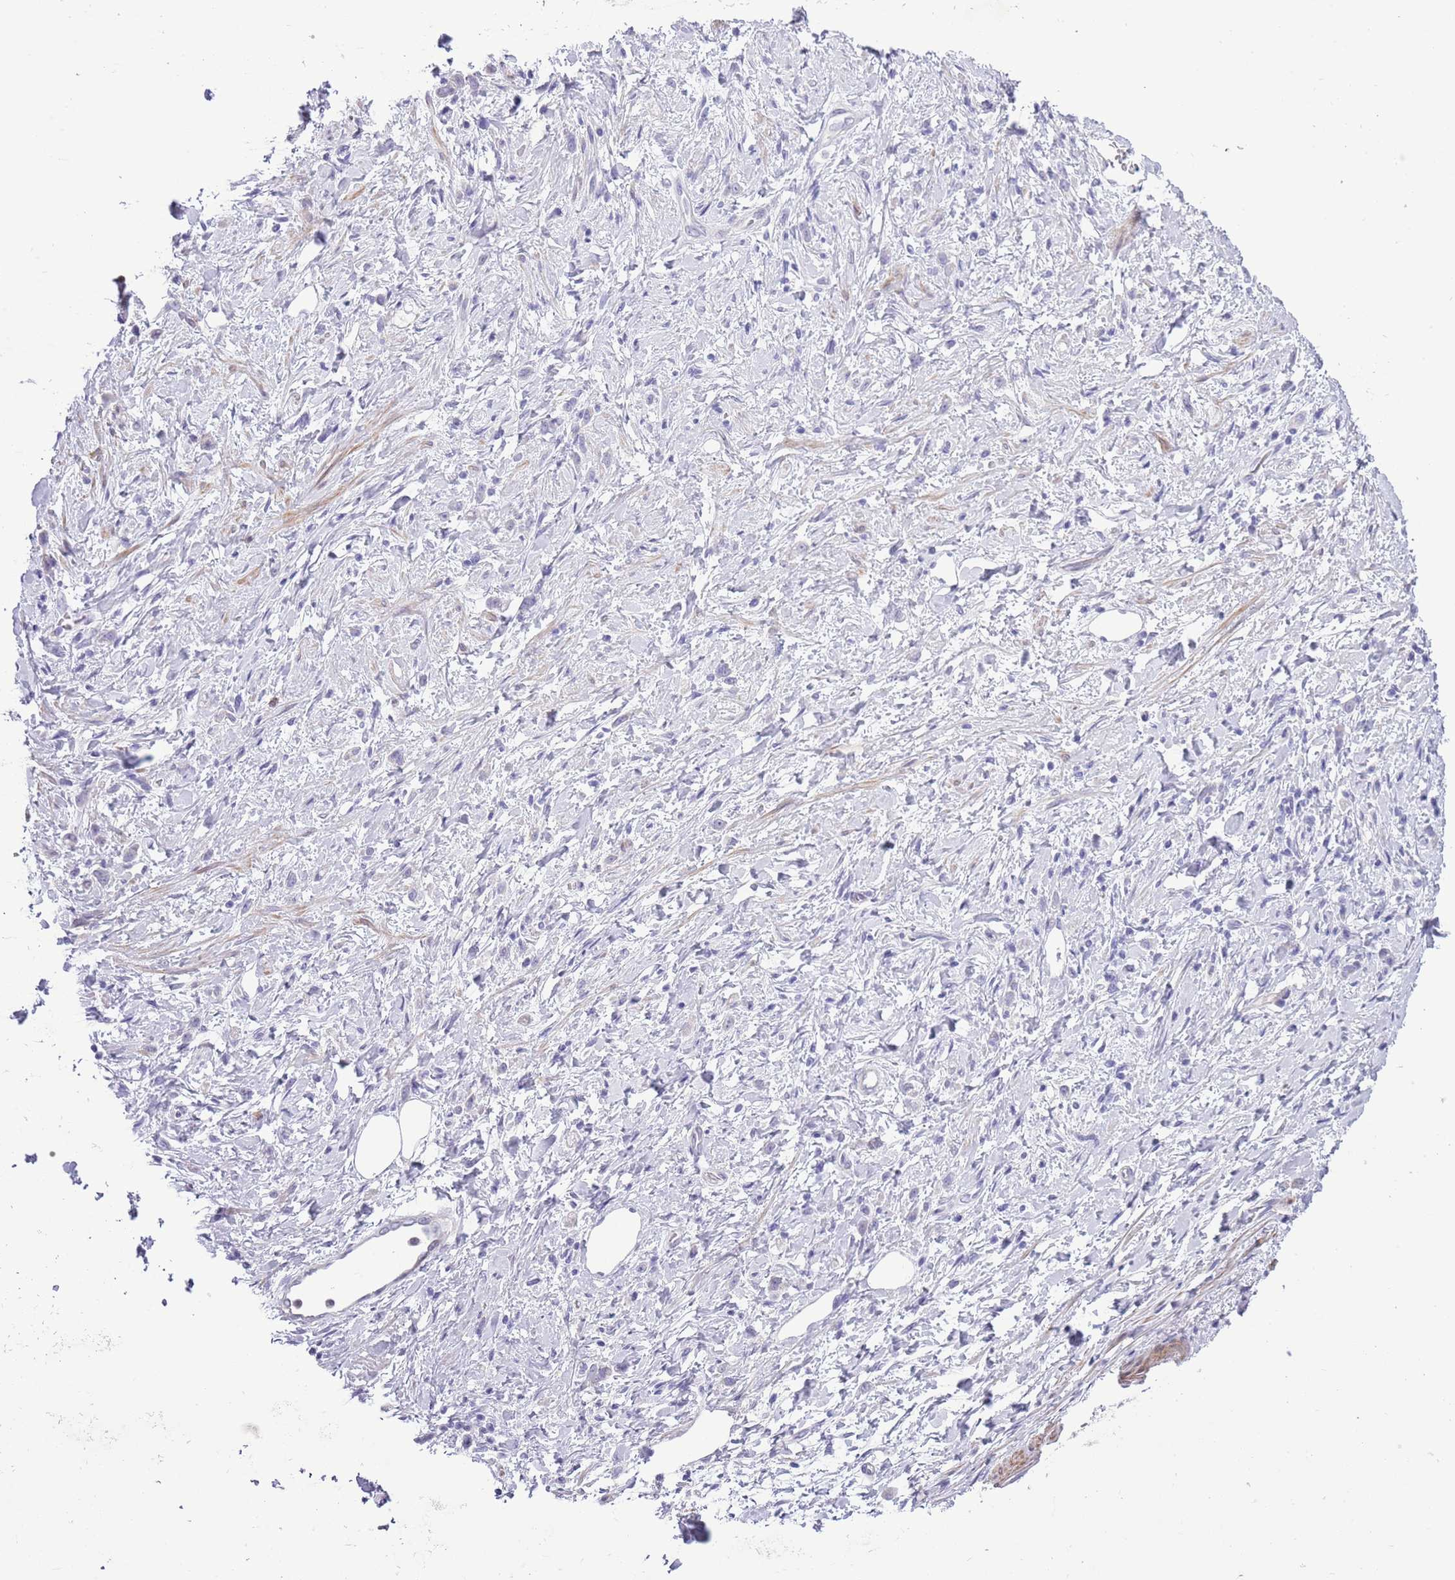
{"staining": {"intensity": "negative", "quantity": "none", "location": "none"}, "tissue": "stomach cancer", "cell_type": "Tumor cells", "image_type": "cancer", "snomed": [{"axis": "morphology", "description": "Adenocarcinoma, NOS"}, {"axis": "topography", "description": "Stomach"}], "caption": "Stomach cancer (adenocarcinoma) was stained to show a protein in brown. There is no significant staining in tumor cells. The staining is performed using DAB (3,3'-diaminobenzidine) brown chromogen with nuclei counter-stained in using hematoxylin.", "gene": "OR6M1", "patient": {"sex": "female", "age": 60}}